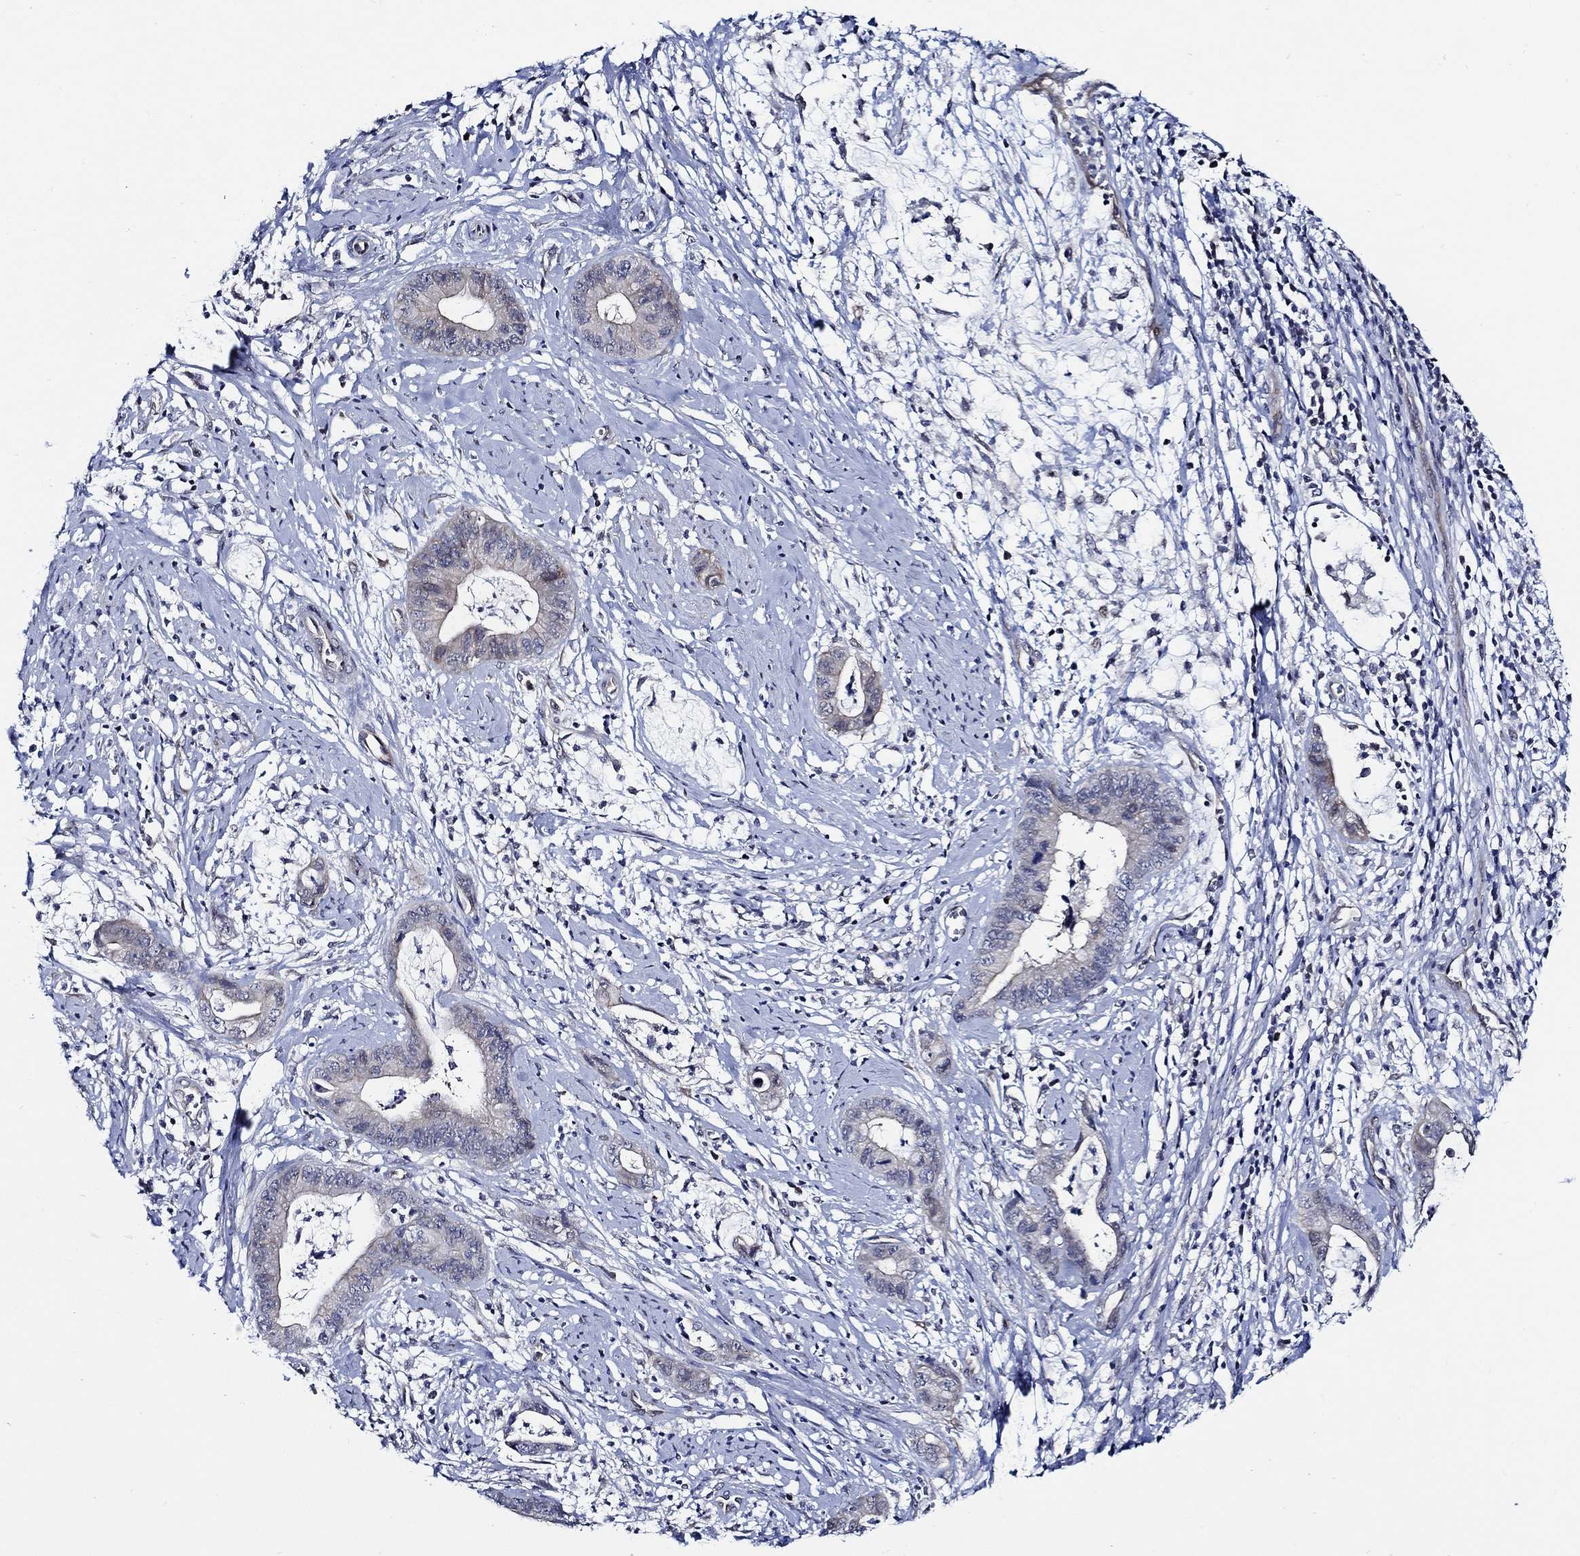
{"staining": {"intensity": "moderate", "quantity": "<25%", "location": "cytoplasmic/membranous"}, "tissue": "cervical cancer", "cell_type": "Tumor cells", "image_type": "cancer", "snomed": [{"axis": "morphology", "description": "Adenocarcinoma, NOS"}, {"axis": "topography", "description": "Cervix"}], "caption": "A histopathology image of cervical cancer stained for a protein shows moderate cytoplasmic/membranous brown staining in tumor cells. (Brightfield microscopy of DAB IHC at high magnification).", "gene": "C8orf48", "patient": {"sex": "female", "age": 44}}